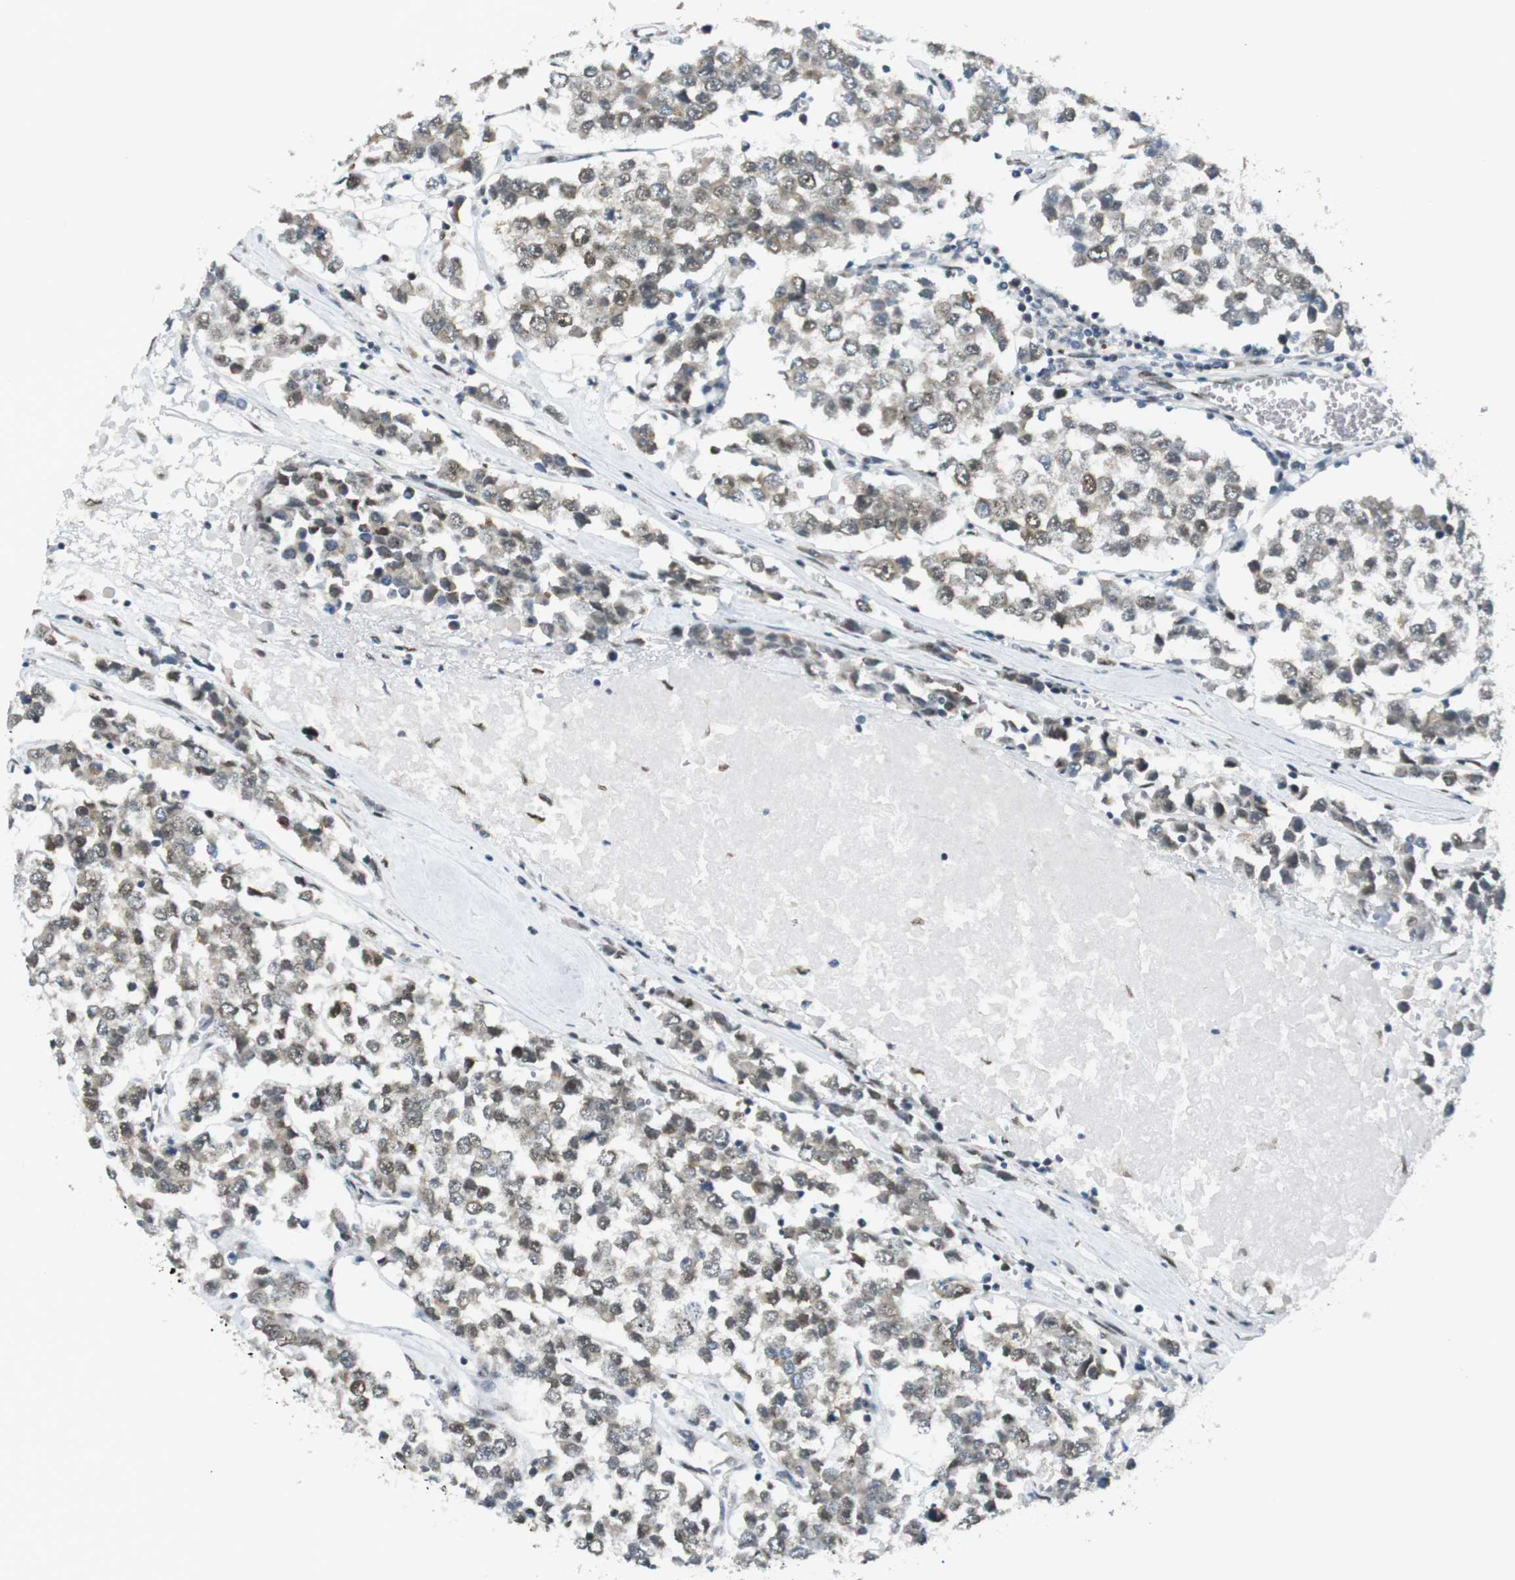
{"staining": {"intensity": "weak", "quantity": "<25%", "location": "cytoplasmic/membranous,nuclear"}, "tissue": "testis cancer", "cell_type": "Tumor cells", "image_type": "cancer", "snomed": [{"axis": "morphology", "description": "Seminoma, NOS"}, {"axis": "morphology", "description": "Carcinoma, Embryonal, NOS"}, {"axis": "topography", "description": "Testis"}], "caption": "High power microscopy histopathology image of an immunohistochemistry photomicrograph of testis seminoma, revealing no significant expression in tumor cells. (DAB (3,3'-diaminobenzidine) immunohistochemistry (IHC) visualized using brightfield microscopy, high magnification).", "gene": "USP7", "patient": {"sex": "male", "age": 52}}